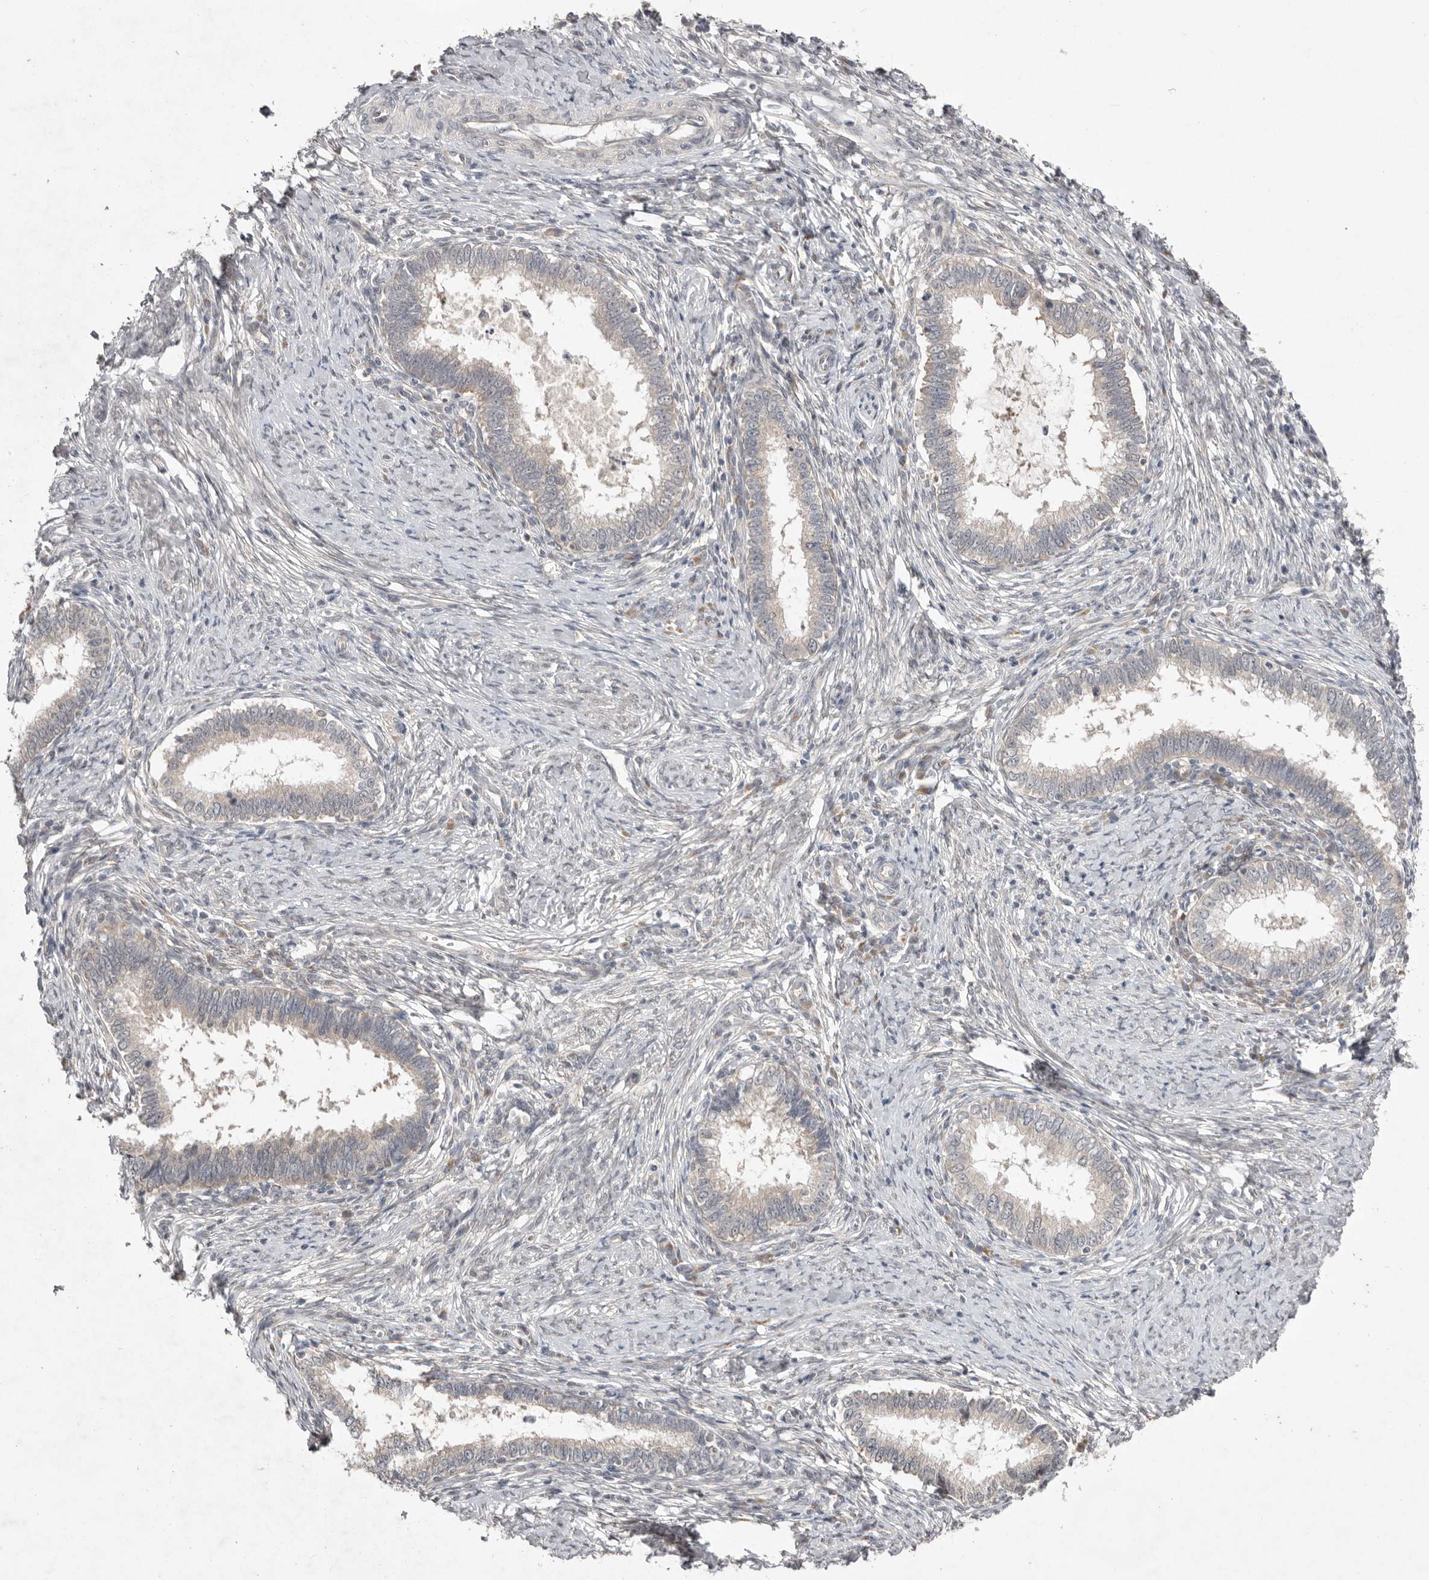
{"staining": {"intensity": "weak", "quantity": "<25%", "location": "cytoplasmic/membranous"}, "tissue": "cervical cancer", "cell_type": "Tumor cells", "image_type": "cancer", "snomed": [{"axis": "morphology", "description": "Adenocarcinoma, NOS"}, {"axis": "topography", "description": "Cervix"}], "caption": "An immunohistochemistry (IHC) image of cervical cancer is shown. There is no staining in tumor cells of cervical cancer.", "gene": "NSUN4", "patient": {"sex": "female", "age": 36}}